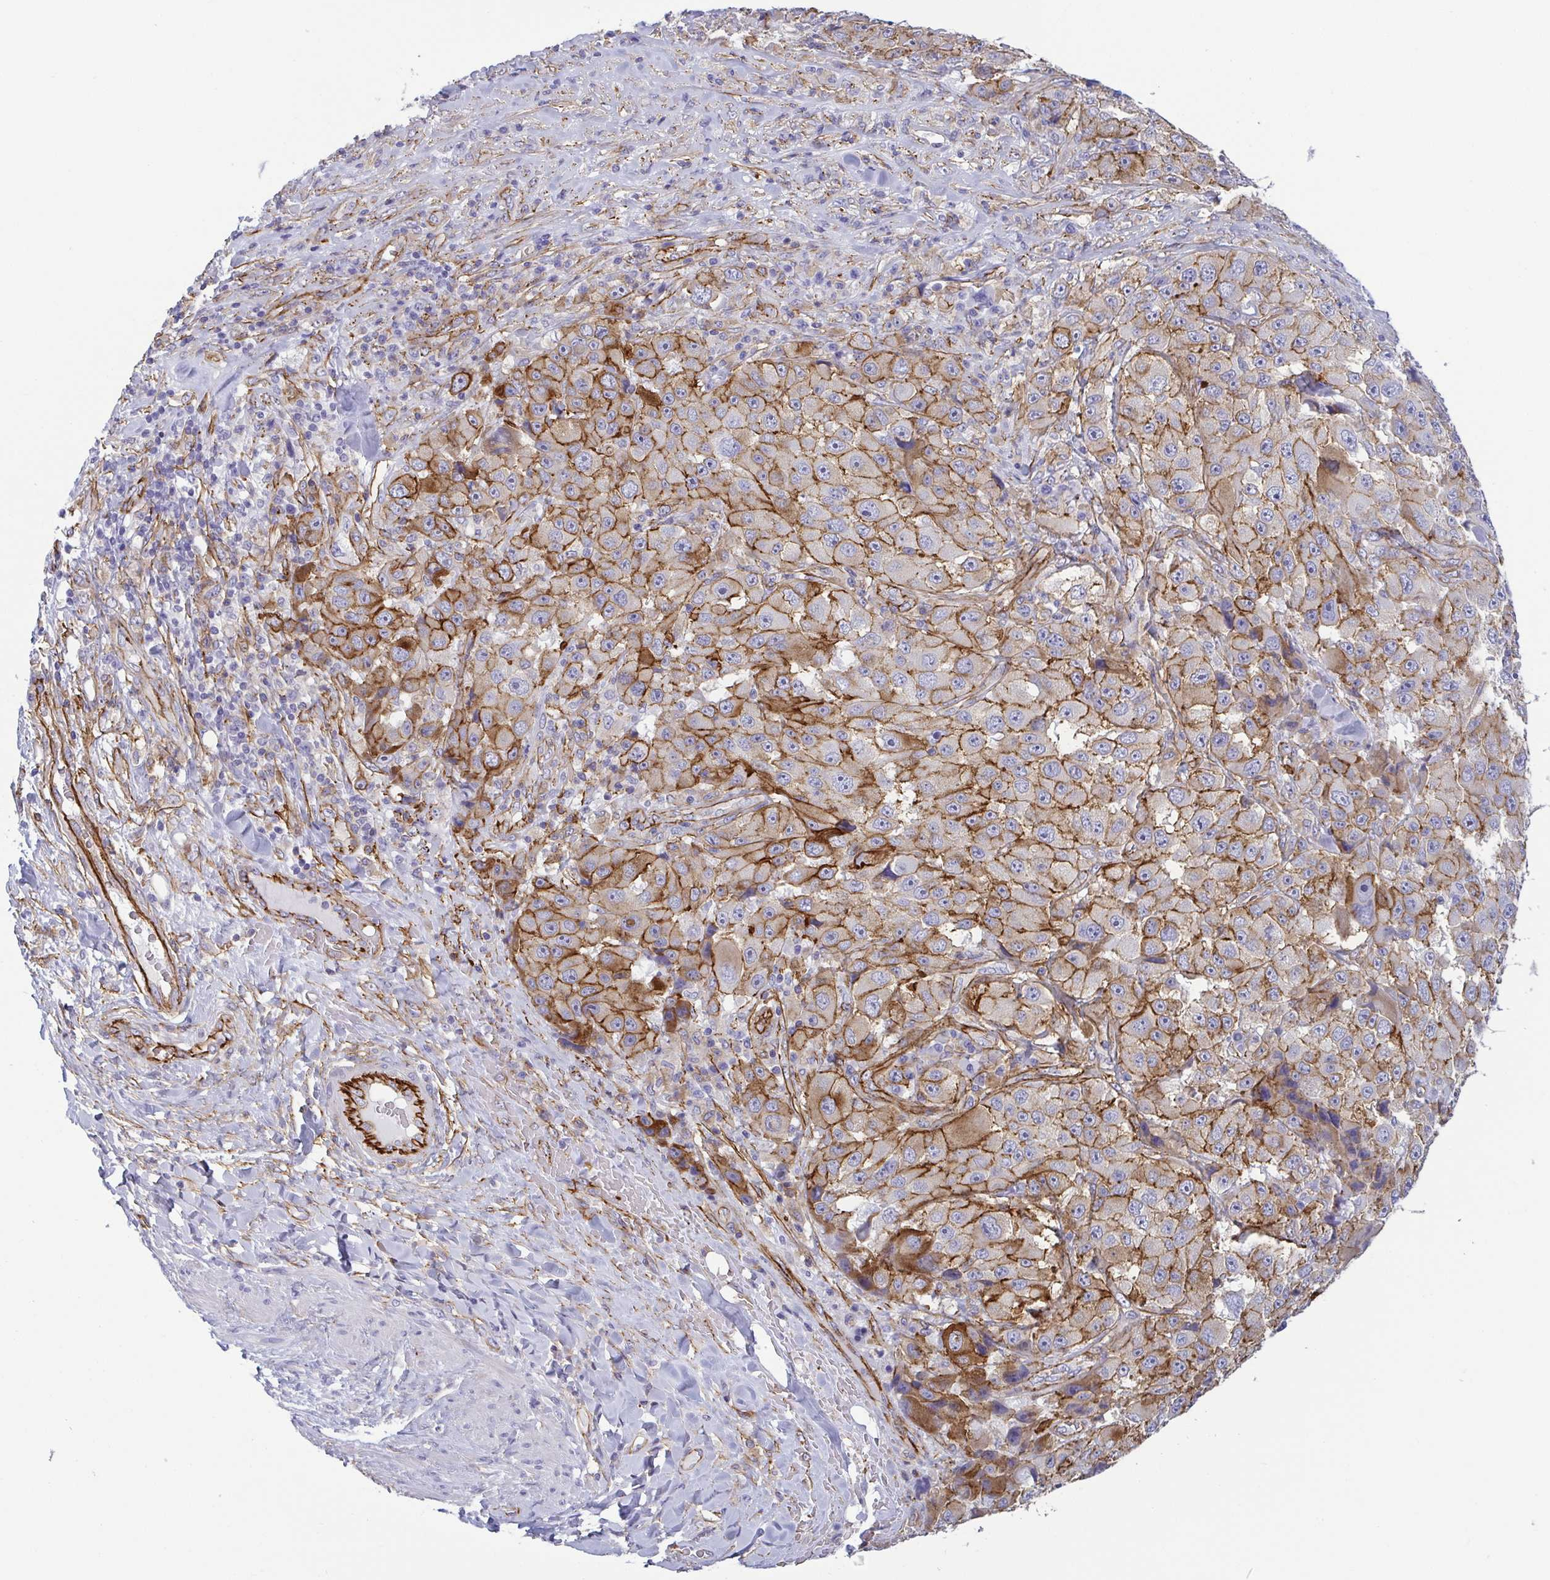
{"staining": {"intensity": "moderate", "quantity": ">75%", "location": "cytoplasmic/membranous"}, "tissue": "melanoma", "cell_type": "Tumor cells", "image_type": "cancer", "snomed": [{"axis": "morphology", "description": "Malignant melanoma, Metastatic site"}, {"axis": "topography", "description": "Lymph node"}], "caption": "Immunohistochemical staining of malignant melanoma (metastatic site) shows medium levels of moderate cytoplasmic/membranous staining in about >75% of tumor cells.", "gene": "LIMA1", "patient": {"sex": "male", "age": 62}}